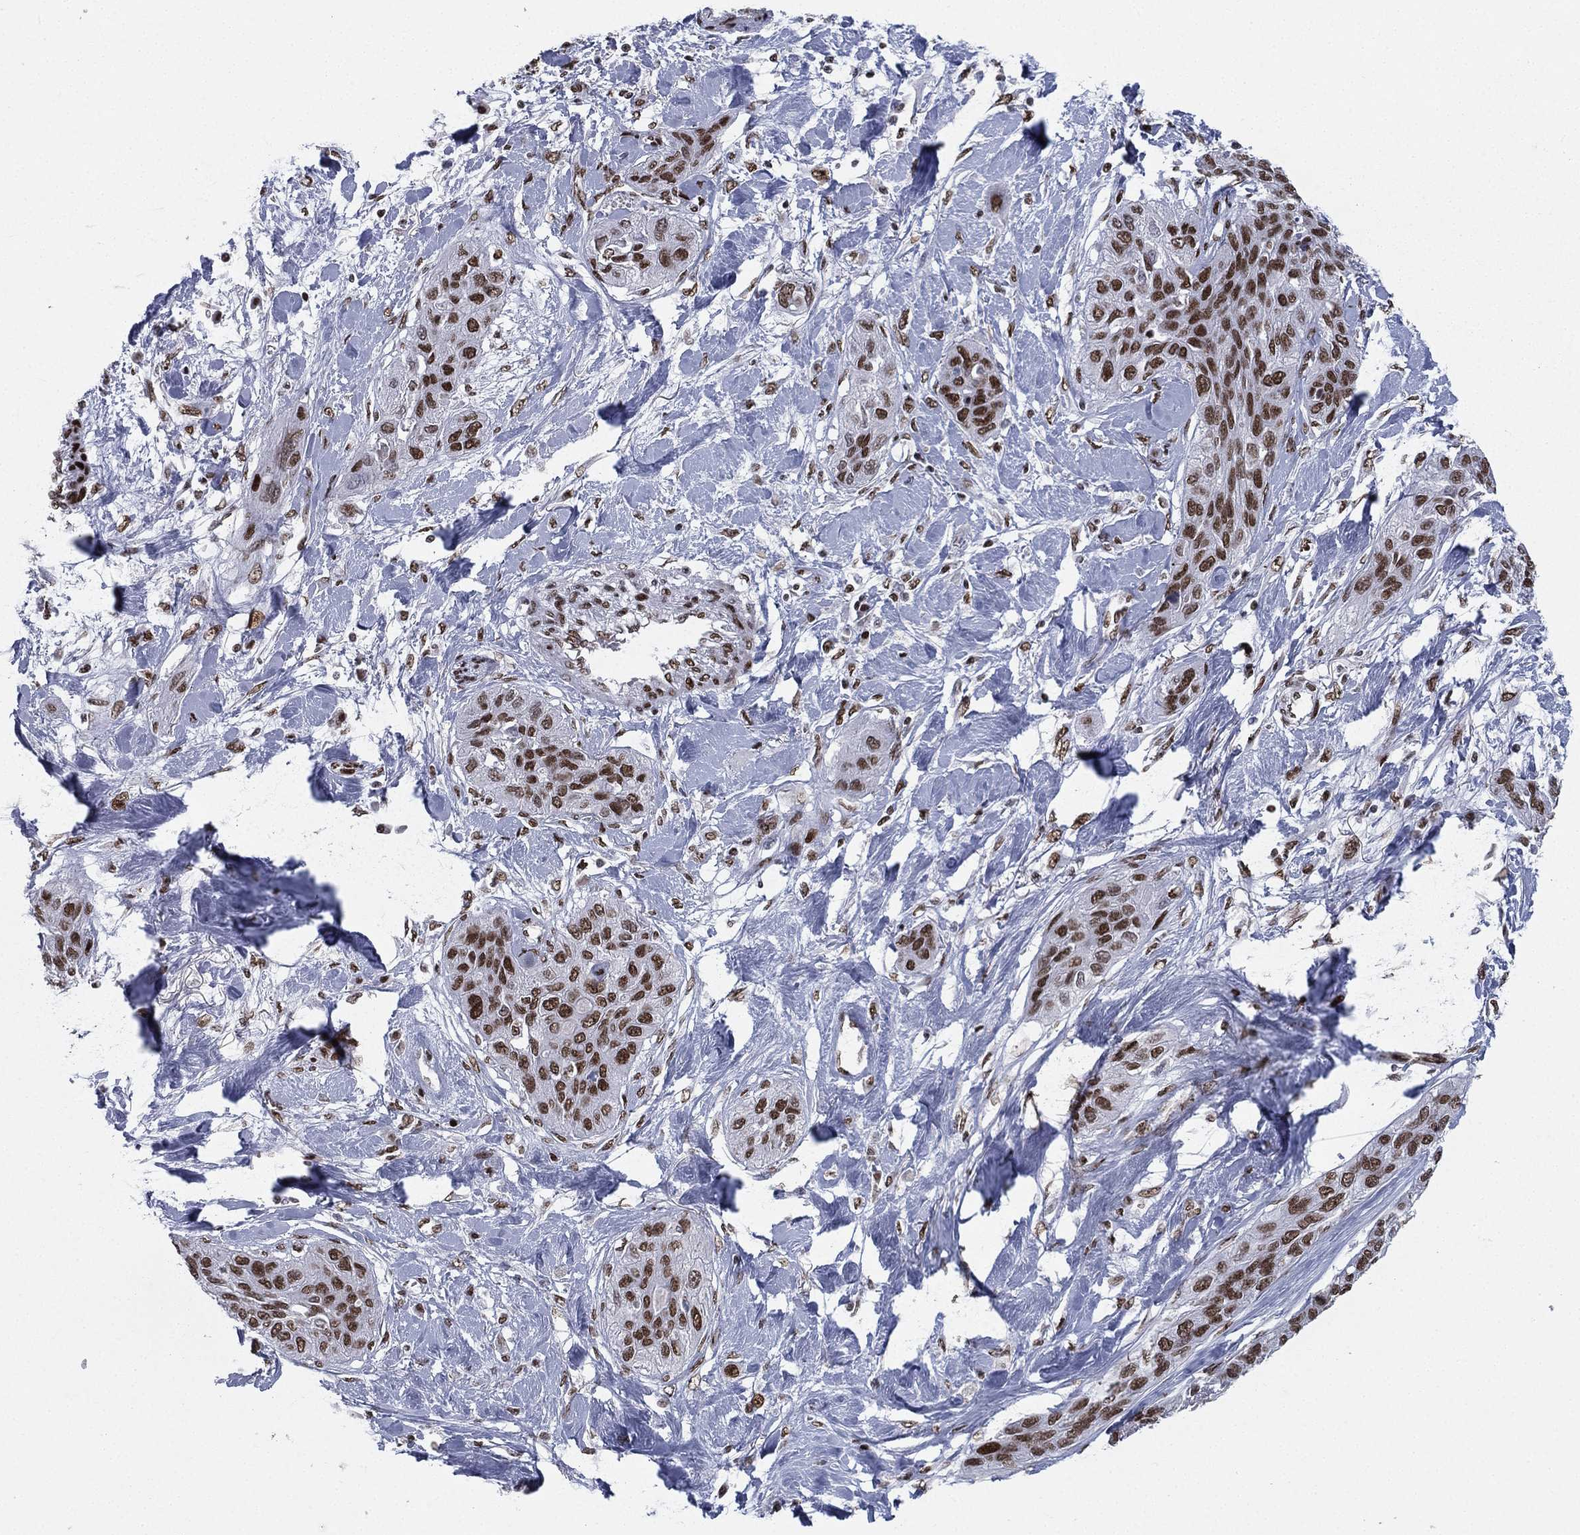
{"staining": {"intensity": "strong", "quantity": ">75%", "location": "nuclear"}, "tissue": "lung cancer", "cell_type": "Tumor cells", "image_type": "cancer", "snomed": [{"axis": "morphology", "description": "Squamous cell carcinoma, NOS"}, {"axis": "topography", "description": "Lung"}], "caption": "Immunohistochemistry micrograph of lung cancer stained for a protein (brown), which shows high levels of strong nuclear staining in about >75% of tumor cells.", "gene": "RTF1", "patient": {"sex": "female", "age": 70}}